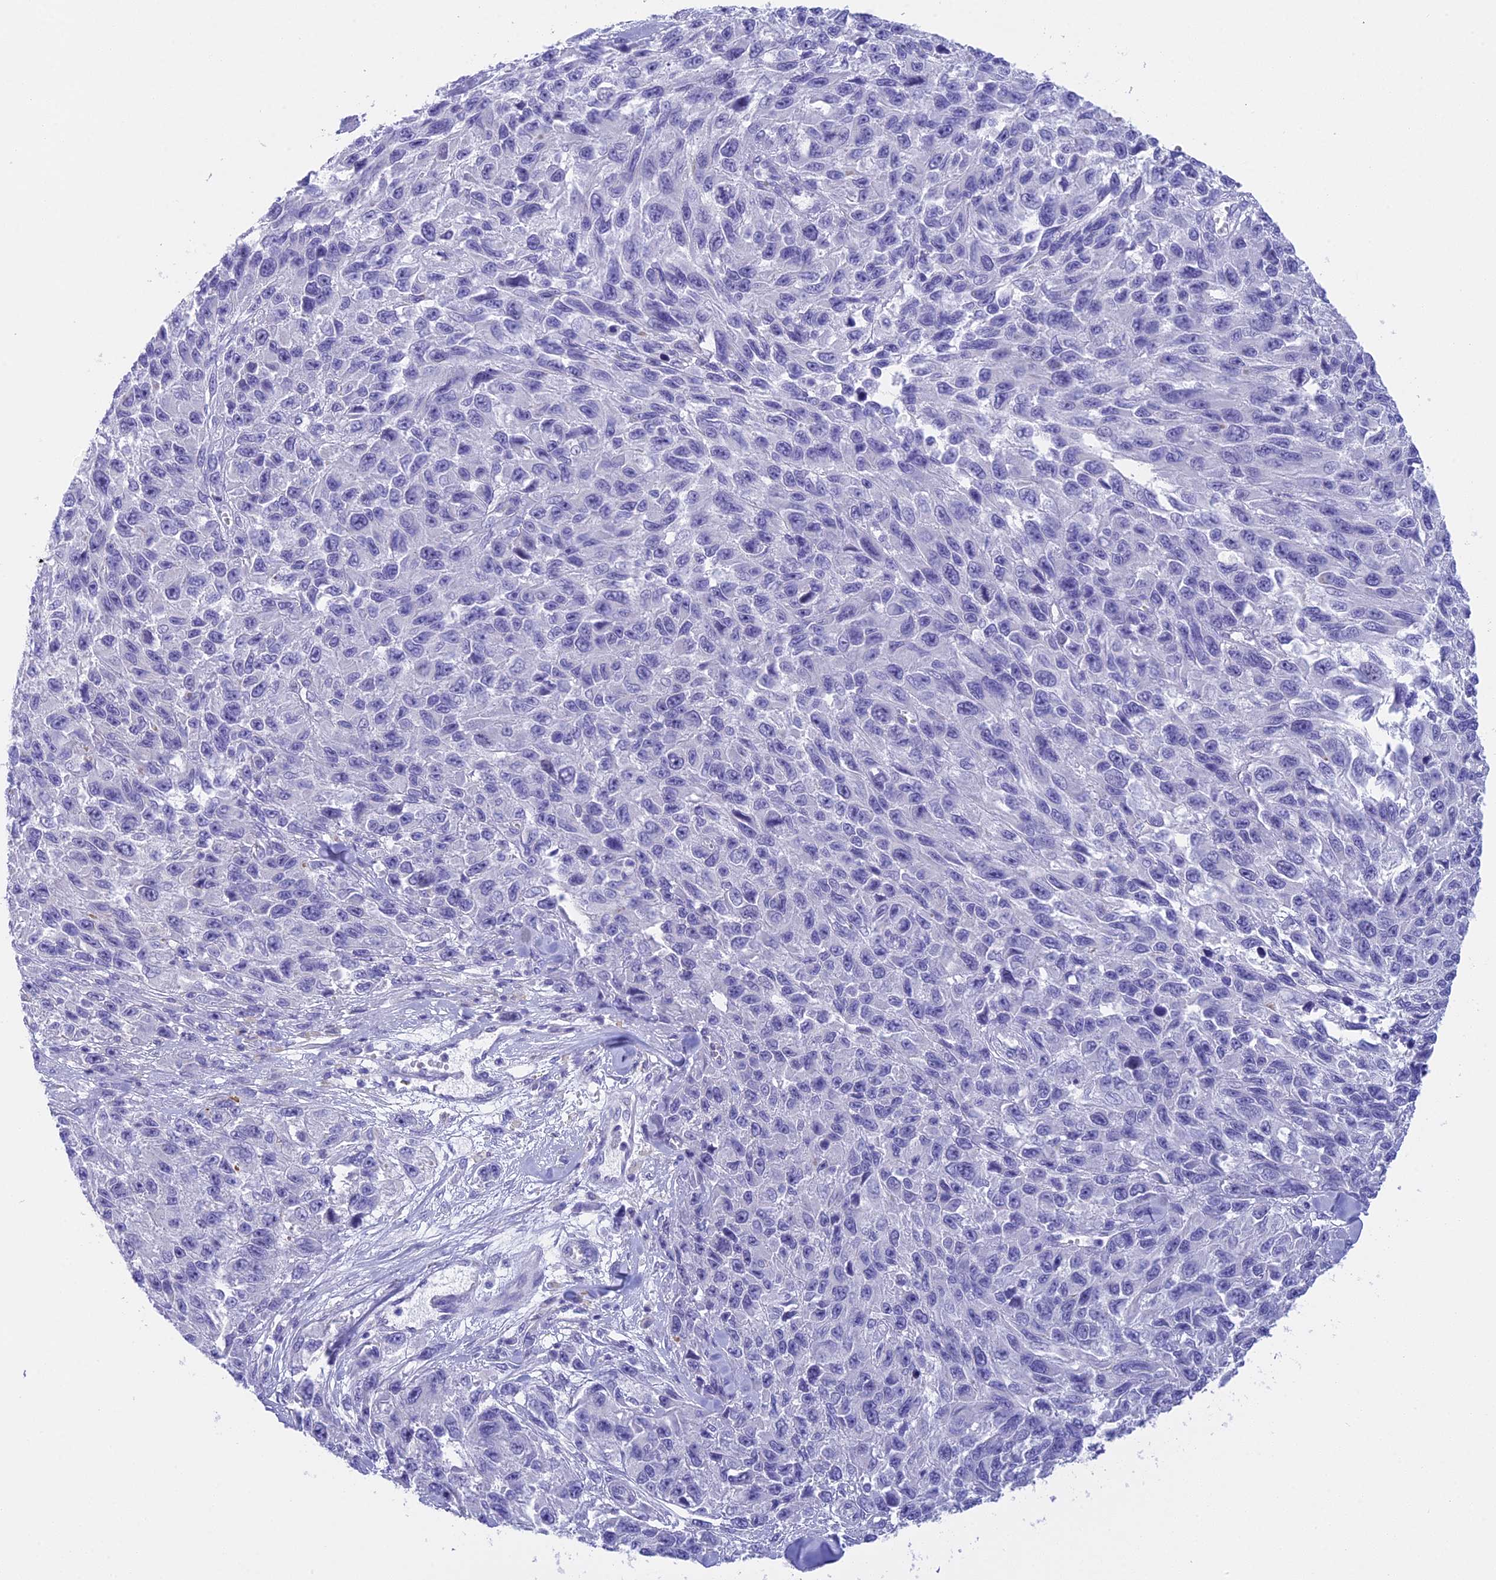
{"staining": {"intensity": "negative", "quantity": "none", "location": "none"}, "tissue": "melanoma", "cell_type": "Tumor cells", "image_type": "cancer", "snomed": [{"axis": "morphology", "description": "Malignant melanoma, NOS"}, {"axis": "topography", "description": "Skin"}], "caption": "Malignant melanoma was stained to show a protein in brown. There is no significant expression in tumor cells.", "gene": "TACSTD2", "patient": {"sex": "female", "age": 96}}